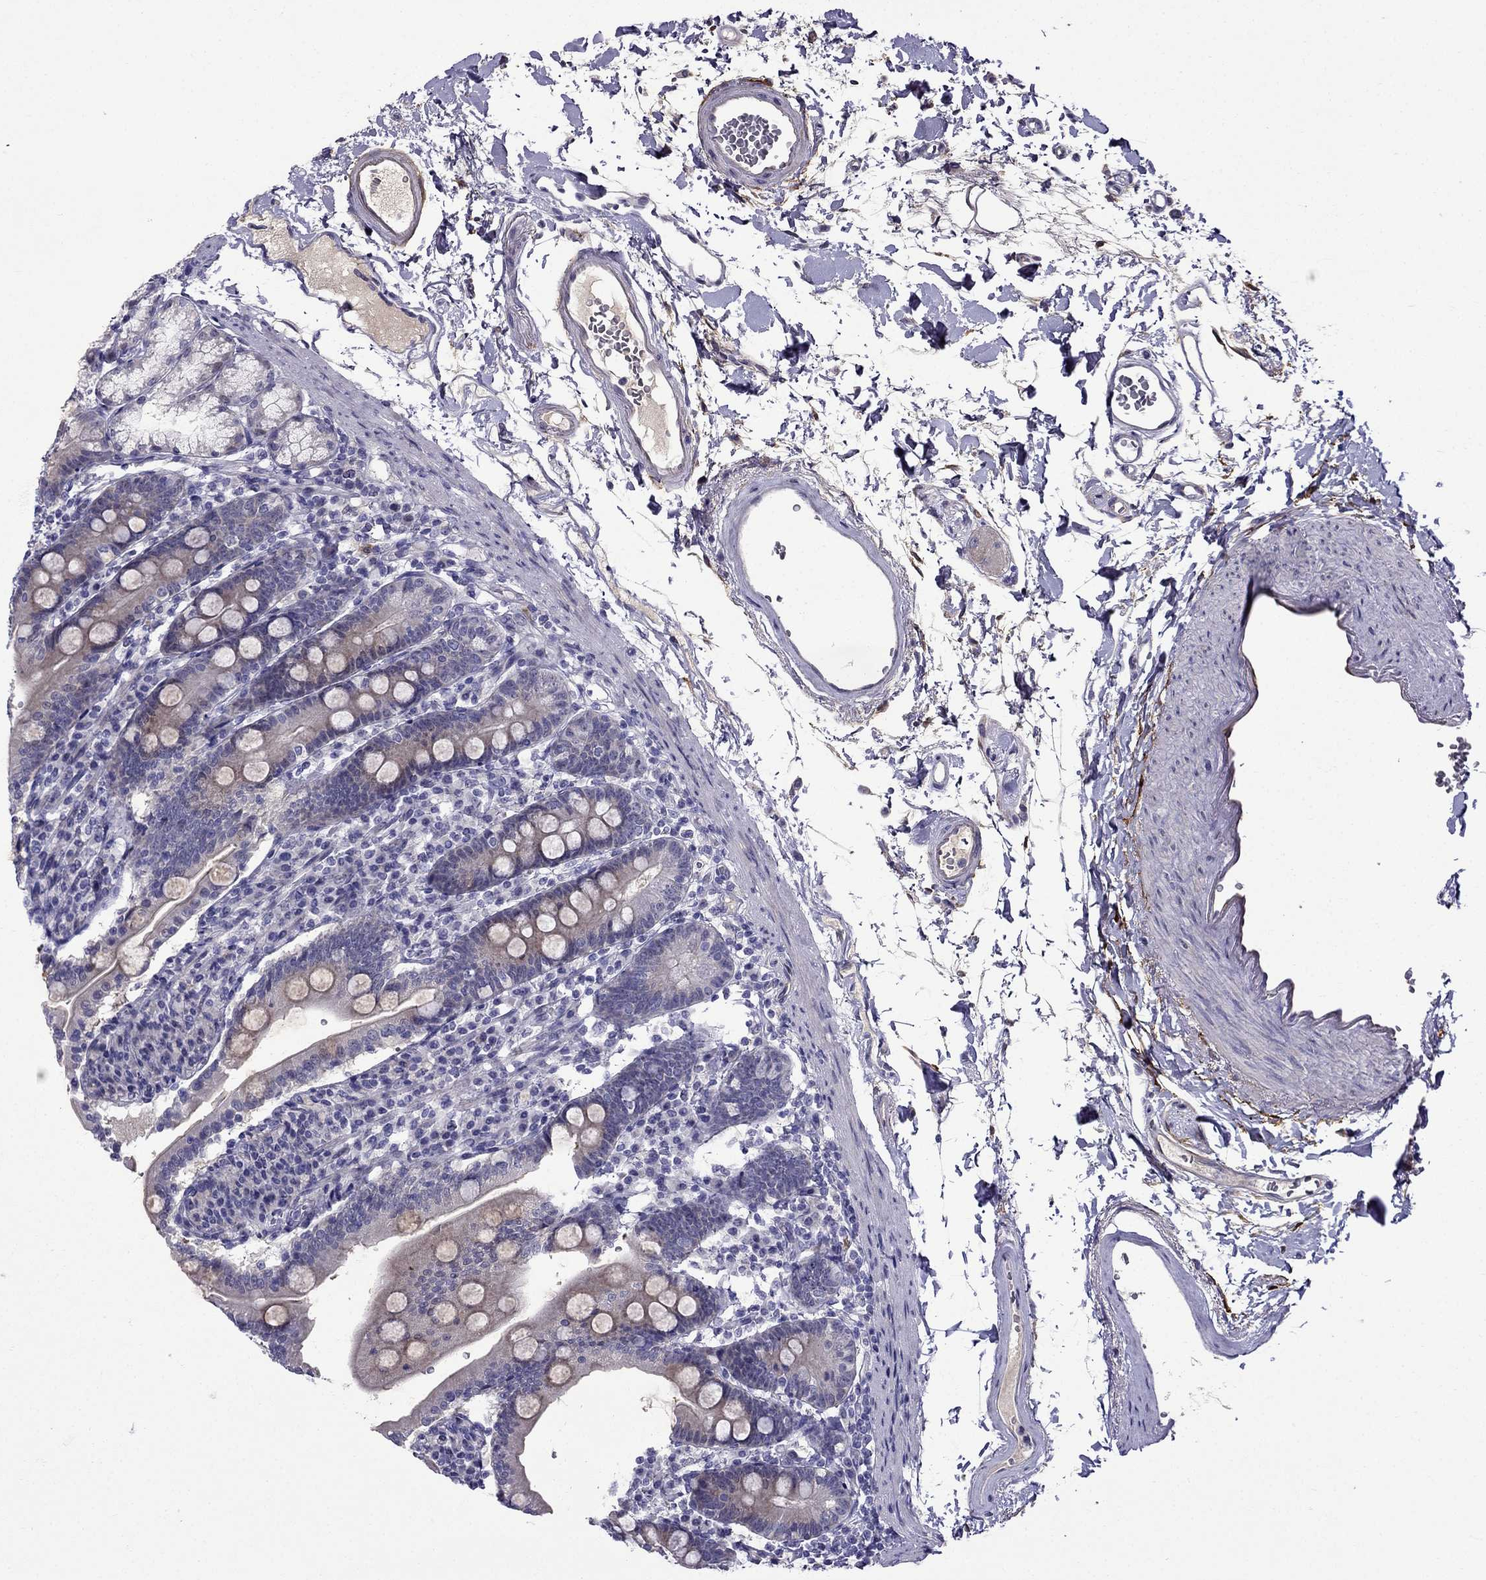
{"staining": {"intensity": "weak", "quantity": "25%-75%", "location": "cytoplasmic/membranous"}, "tissue": "duodenum", "cell_type": "Glandular cells", "image_type": "normal", "snomed": [{"axis": "morphology", "description": "Normal tissue, NOS"}, {"axis": "topography", "description": "Duodenum"}], "caption": "This histopathology image exhibits immunohistochemistry (IHC) staining of benign human duodenum, with low weak cytoplasmic/membranous expression in approximately 25%-75% of glandular cells.", "gene": "PI16", "patient": {"sex": "female", "age": 67}}